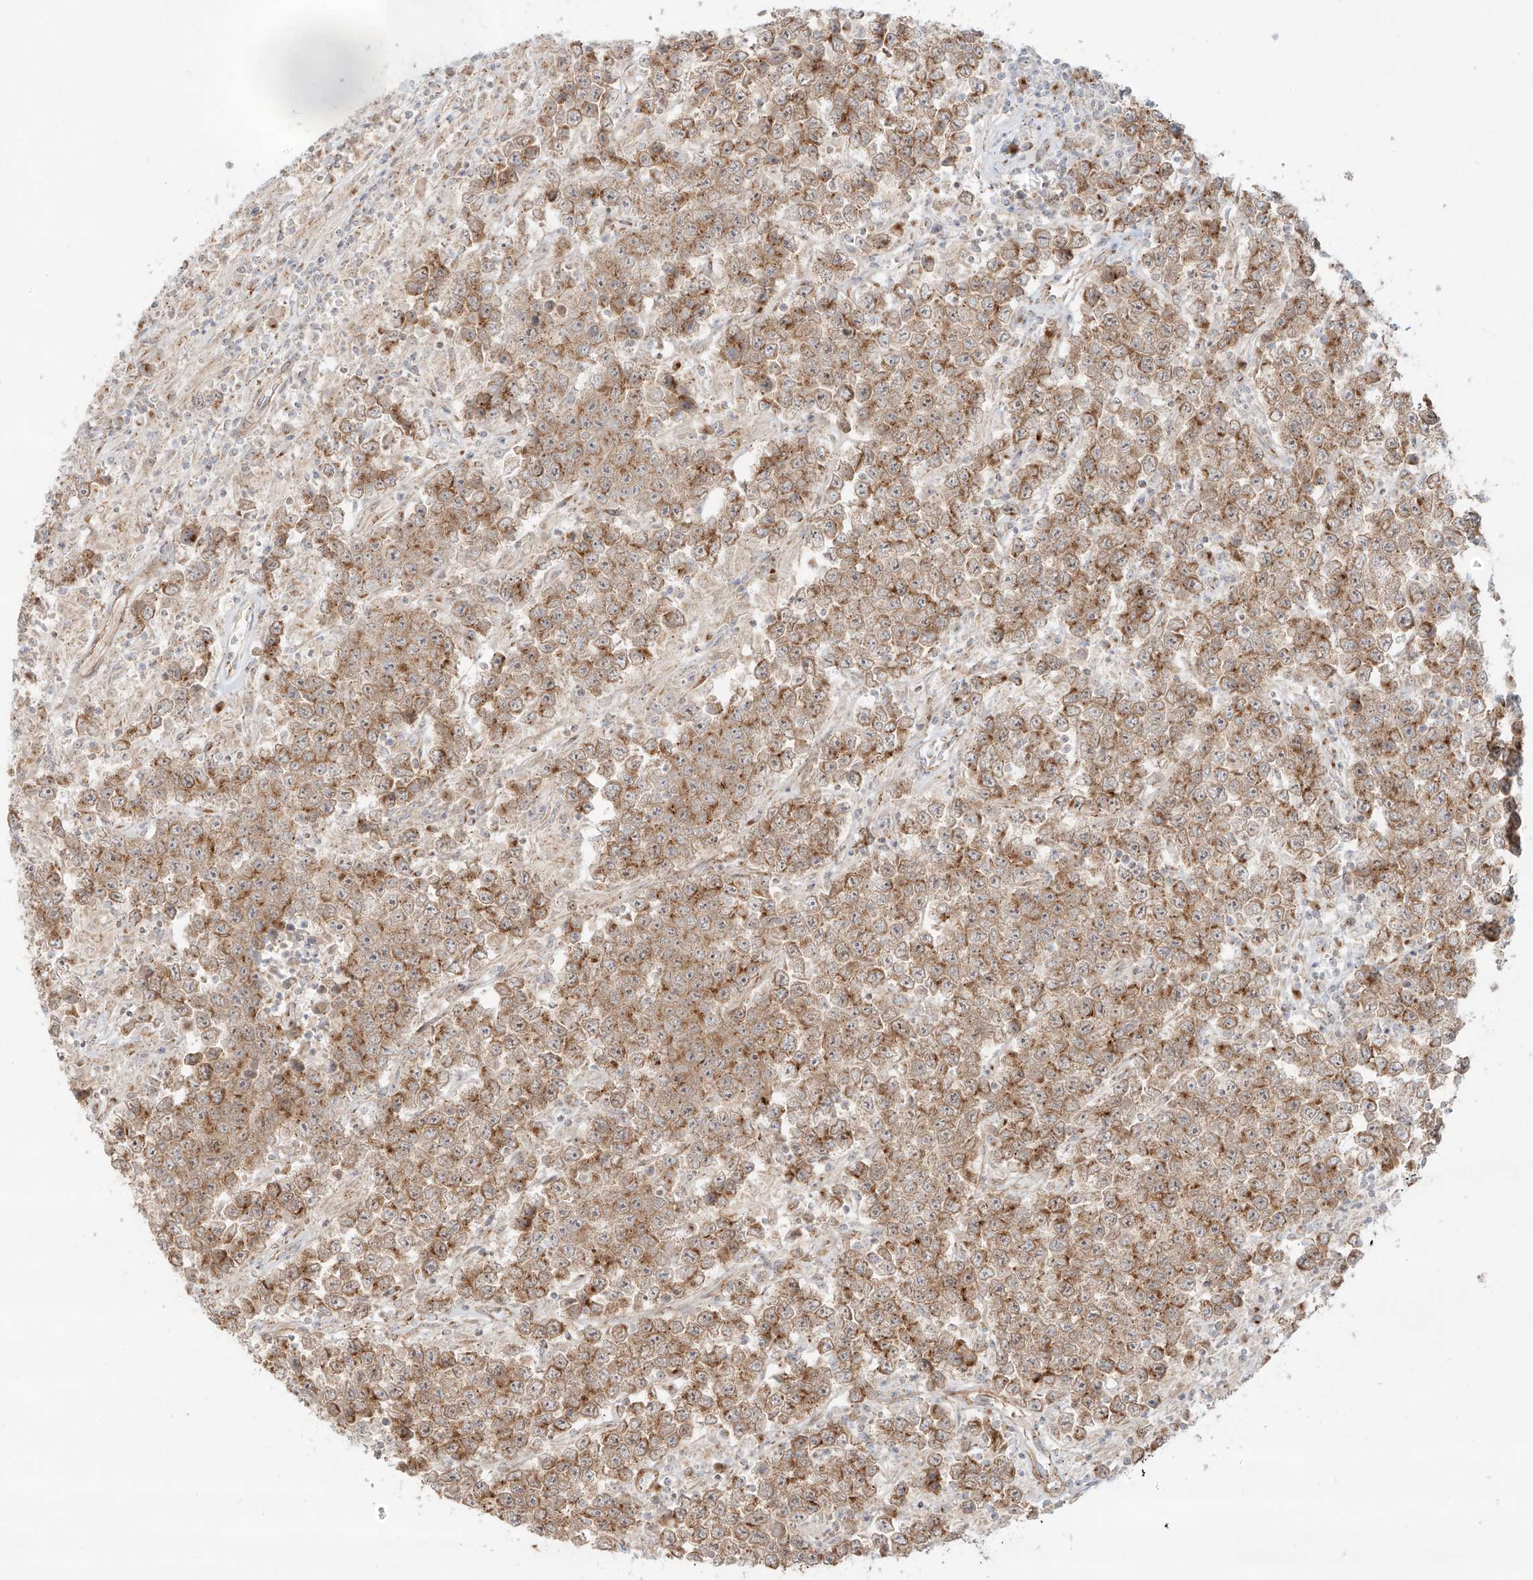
{"staining": {"intensity": "moderate", "quantity": ">75%", "location": "cytoplasmic/membranous"}, "tissue": "testis cancer", "cell_type": "Tumor cells", "image_type": "cancer", "snomed": [{"axis": "morphology", "description": "Normal tissue, NOS"}, {"axis": "morphology", "description": "Urothelial carcinoma, High grade"}, {"axis": "morphology", "description": "Seminoma, NOS"}, {"axis": "morphology", "description": "Carcinoma, Embryonal, NOS"}, {"axis": "topography", "description": "Urinary bladder"}, {"axis": "topography", "description": "Testis"}], "caption": "Immunohistochemical staining of embryonal carcinoma (testis) shows medium levels of moderate cytoplasmic/membranous expression in about >75% of tumor cells.", "gene": "ZNF287", "patient": {"sex": "male", "age": 41}}